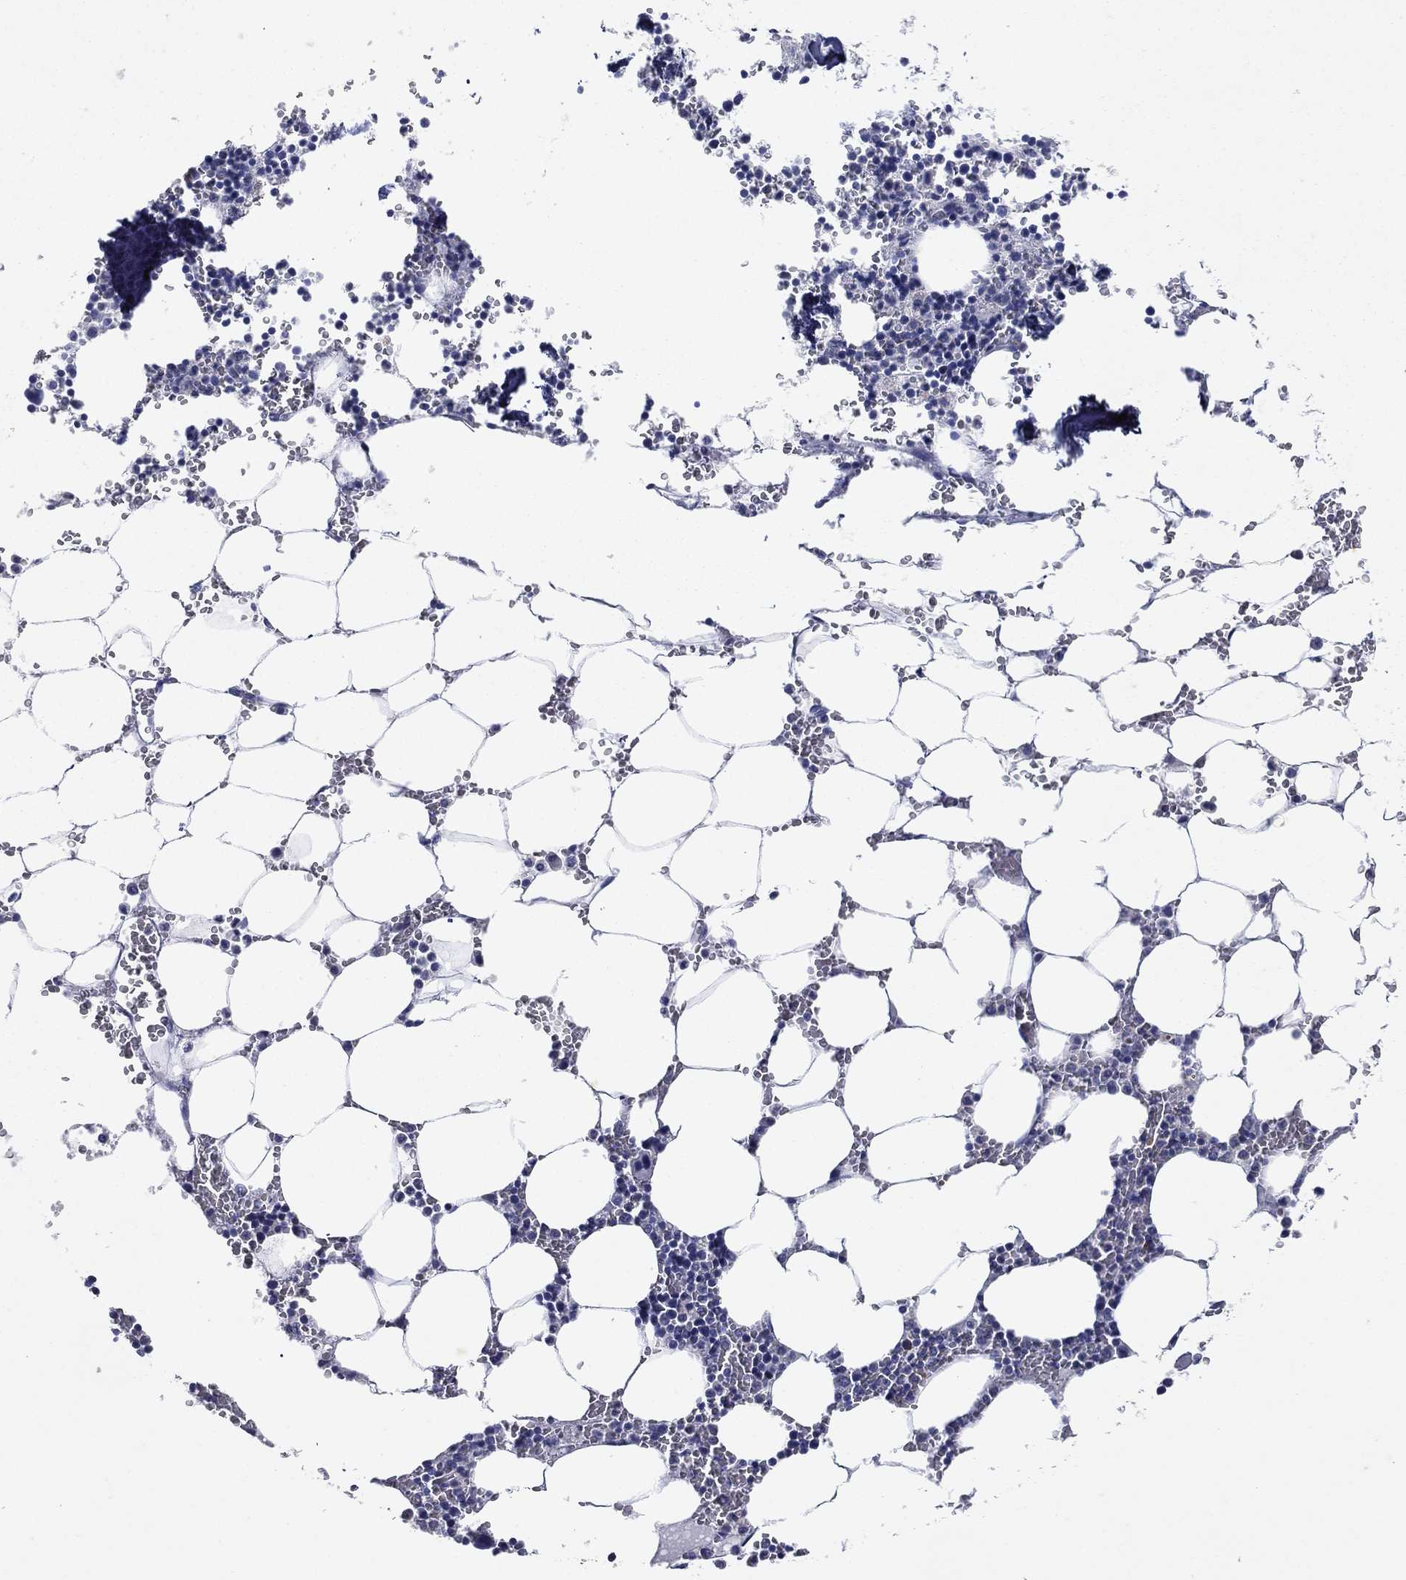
{"staining": {"intensity": "negative", "quantity": "none", "location": "none"}, "tissue": "bone marrow", "cell_type": "Hematopoietic cells", "image_type": "normal", "snomed": [{"axis": "morphology", "description": "Normal tissue, NOS"}, {"axis": "topography", "description": "Bone marrow"}], "caption": "Immunohistochemistry image of benign human bone marrow stained for a protein (brown), which exhibits no positivity in hematopoietic cells.", "gene": "KRT7", "patient": {"sex": "female", "age": 64}}